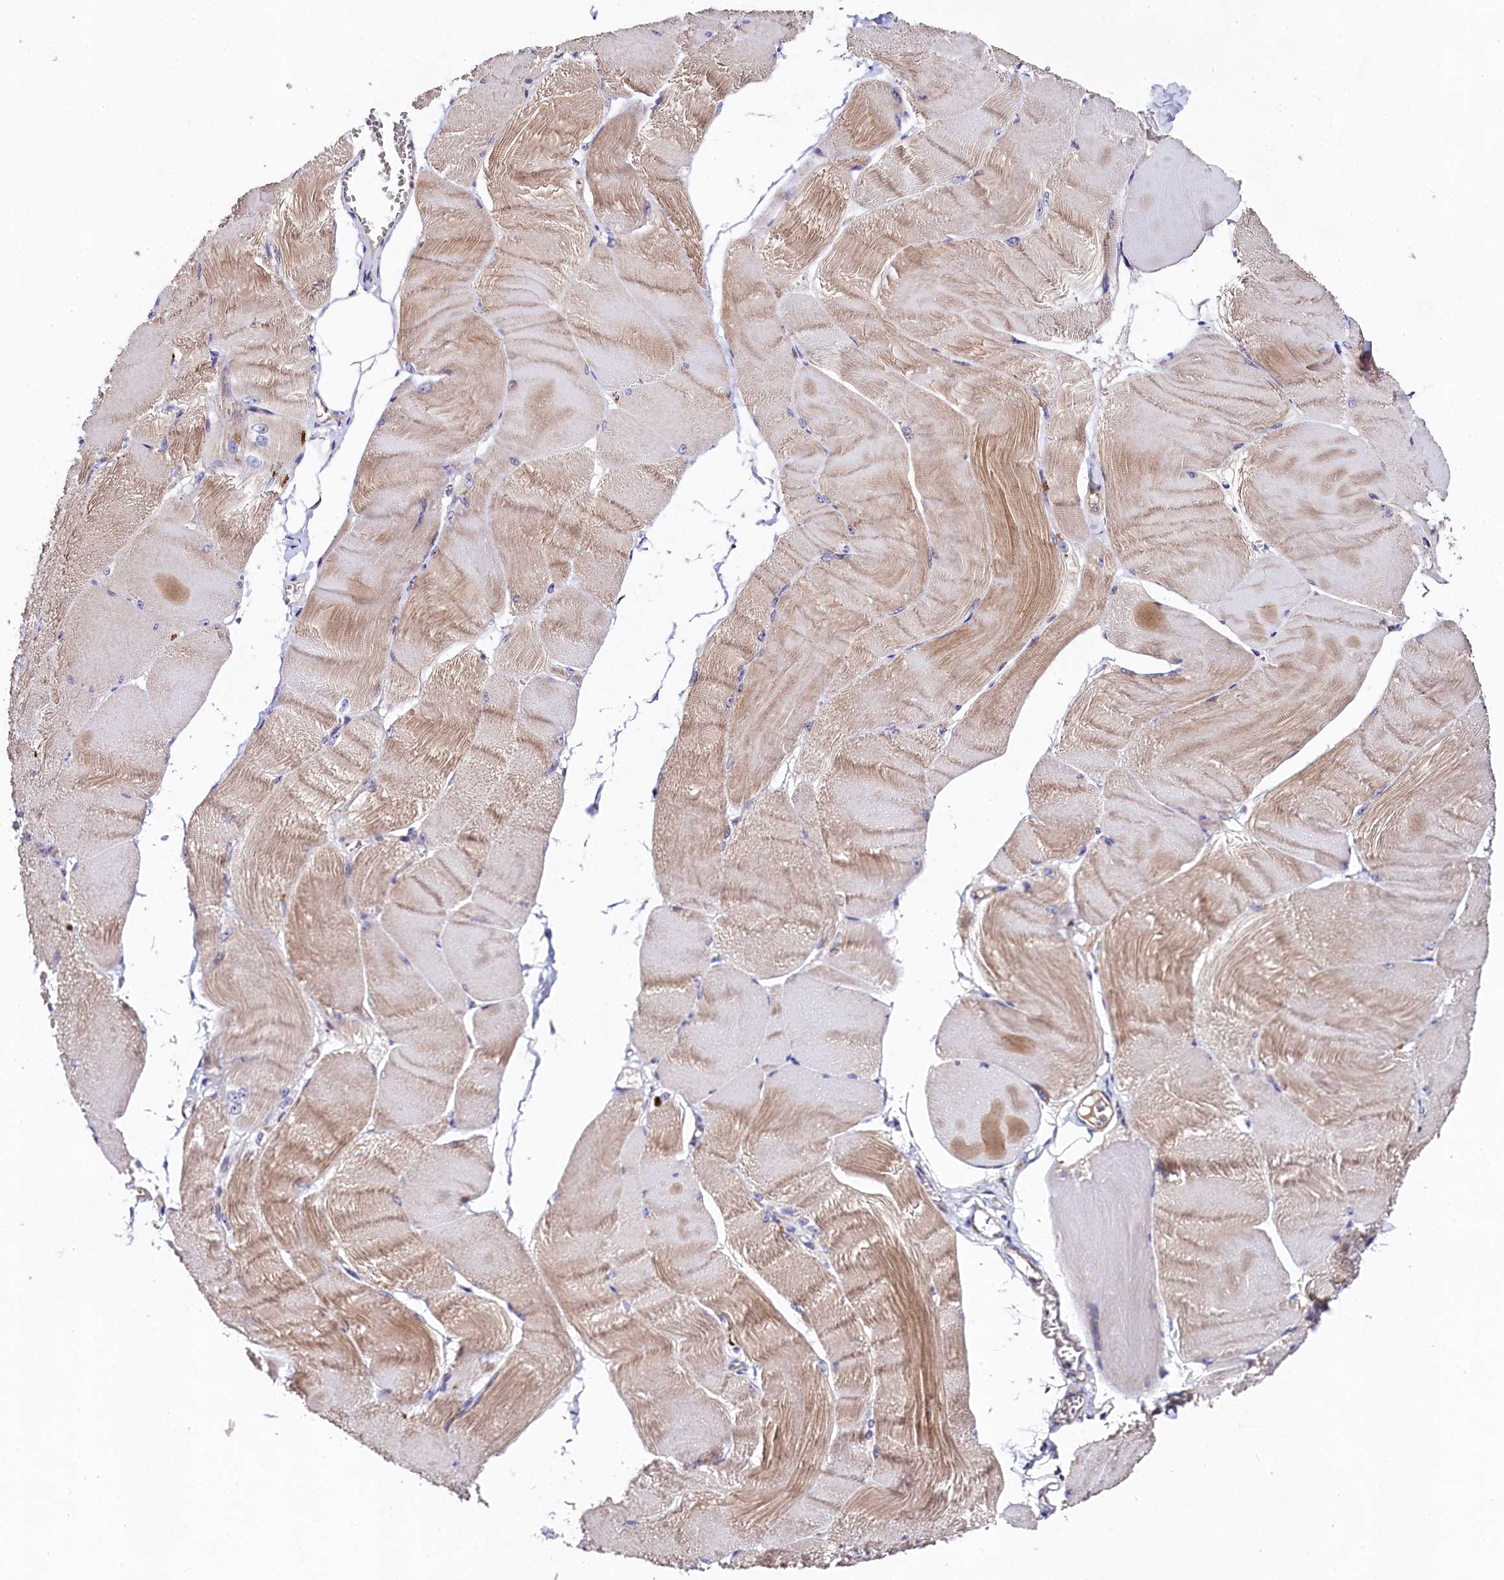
{"staining": {"intensity": "moderate", "quantity": "<25%", "location": "cytoplasmic/membranous"}, "tissue": "skeletal muscle", "cell_type": "Myocytes", "image_type": "normal", "snomed": [{"axis": "morphology", "description": "Normal tissue, NOS"}, {"axis": "morphology", "description": "Basal cell carcinoma"}, {"axis": "topography", "description": "Skeletal muscle"}], "caption": "A brown stain labels moderate cytoplasmic/membranous staining of a protein in myocytes of benign skeletal muscle.", "gene": "FXYD6", "patient": {"sex": "female", "age": 64}}